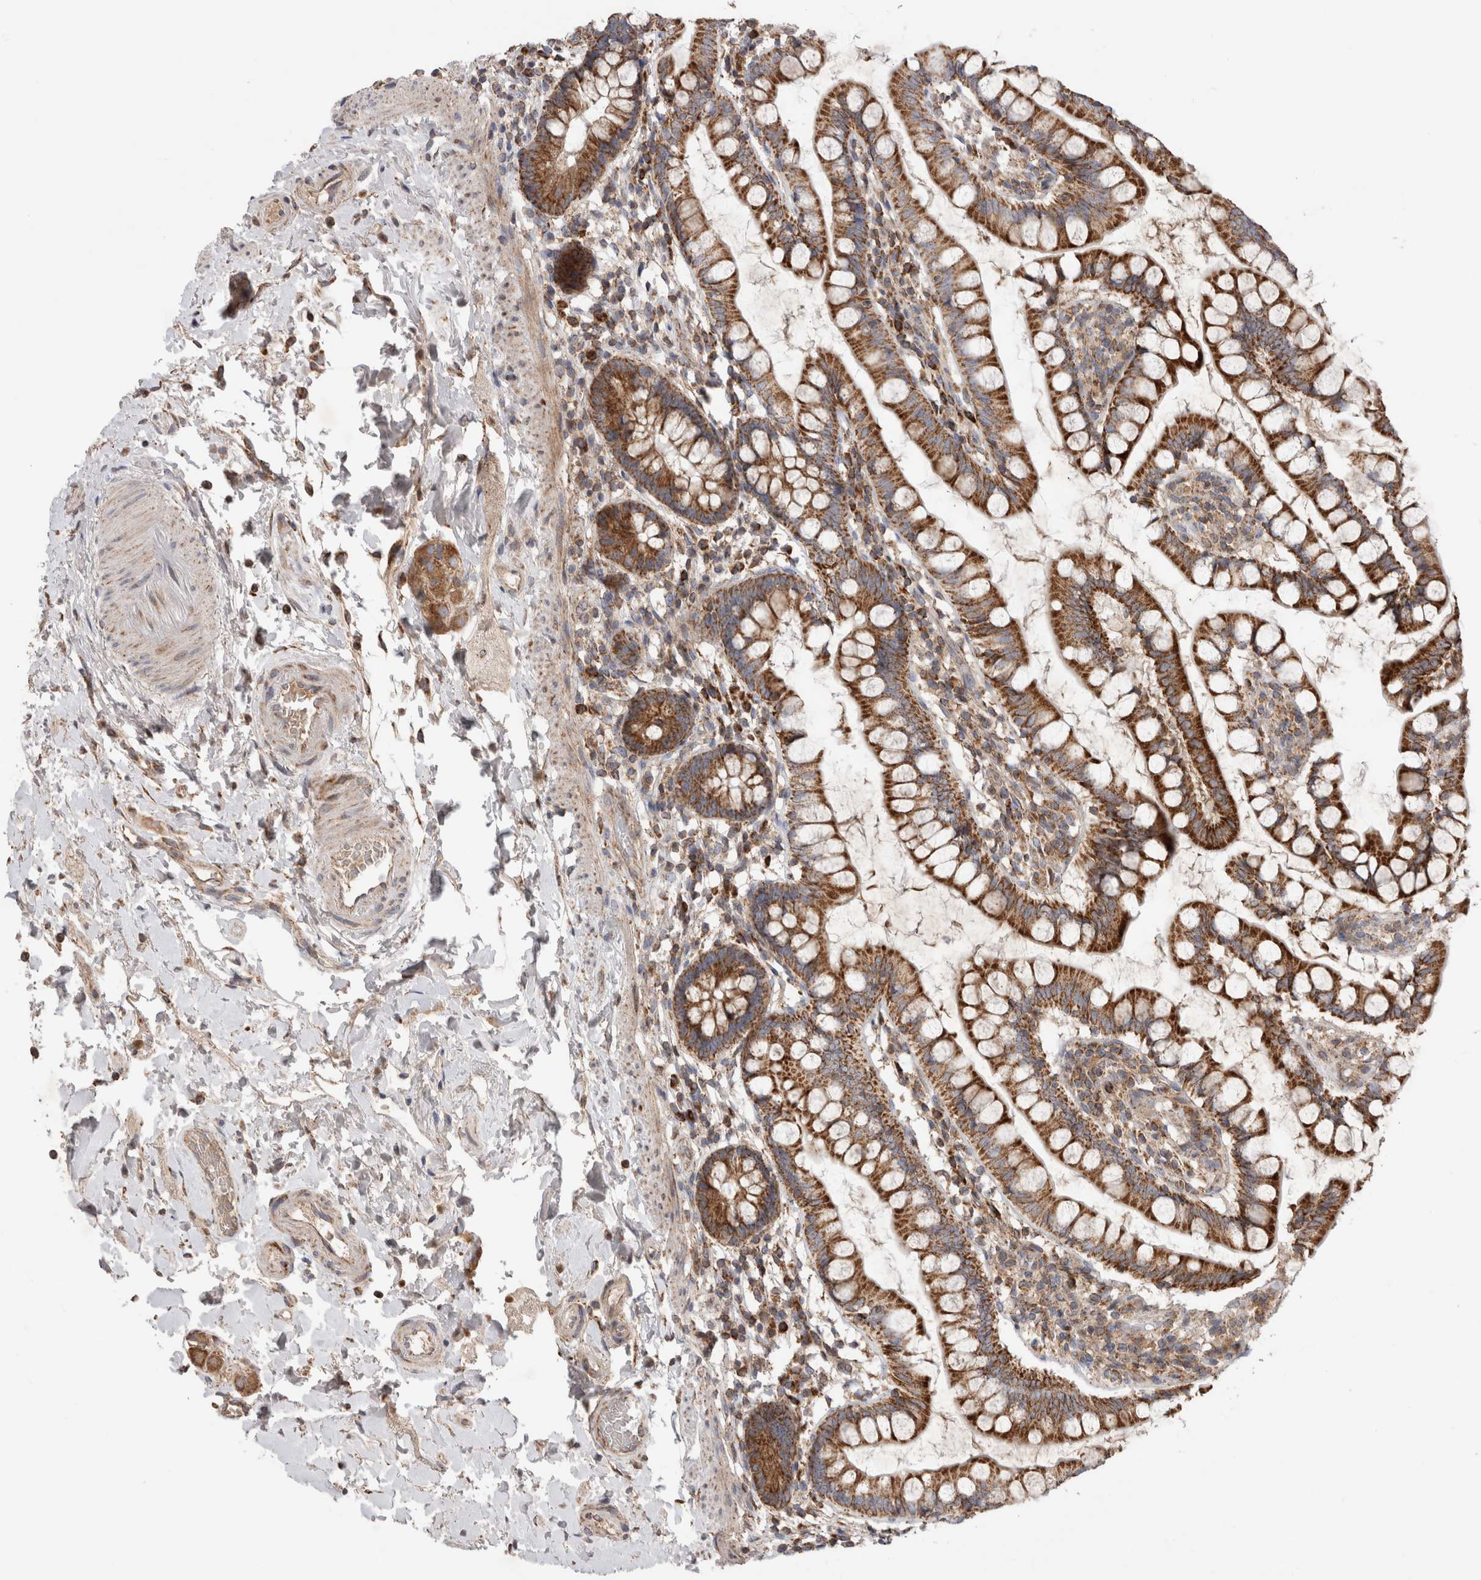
{"staining": {"intensity": "strong", "quantity": ">75%", "location": "cytoplasmic/membranous"}, "tissue": "small intestine", "cell_type": "Glandular cells", "image_type": "normal", "snomed": [{"axis": "morphology", "description": "Normal tissue, NOS"}, {"axis": "topography", "description": "Small intestine"}], "caption": "This photomicrograph reveals immunohistochemistry staining of benign small intestine, with high strong cytoplasmic/membranous positivity in approximately >75% of glandular cells.", "gene": "KIF21B", "patient": {"sex": "female", "age": 84}}